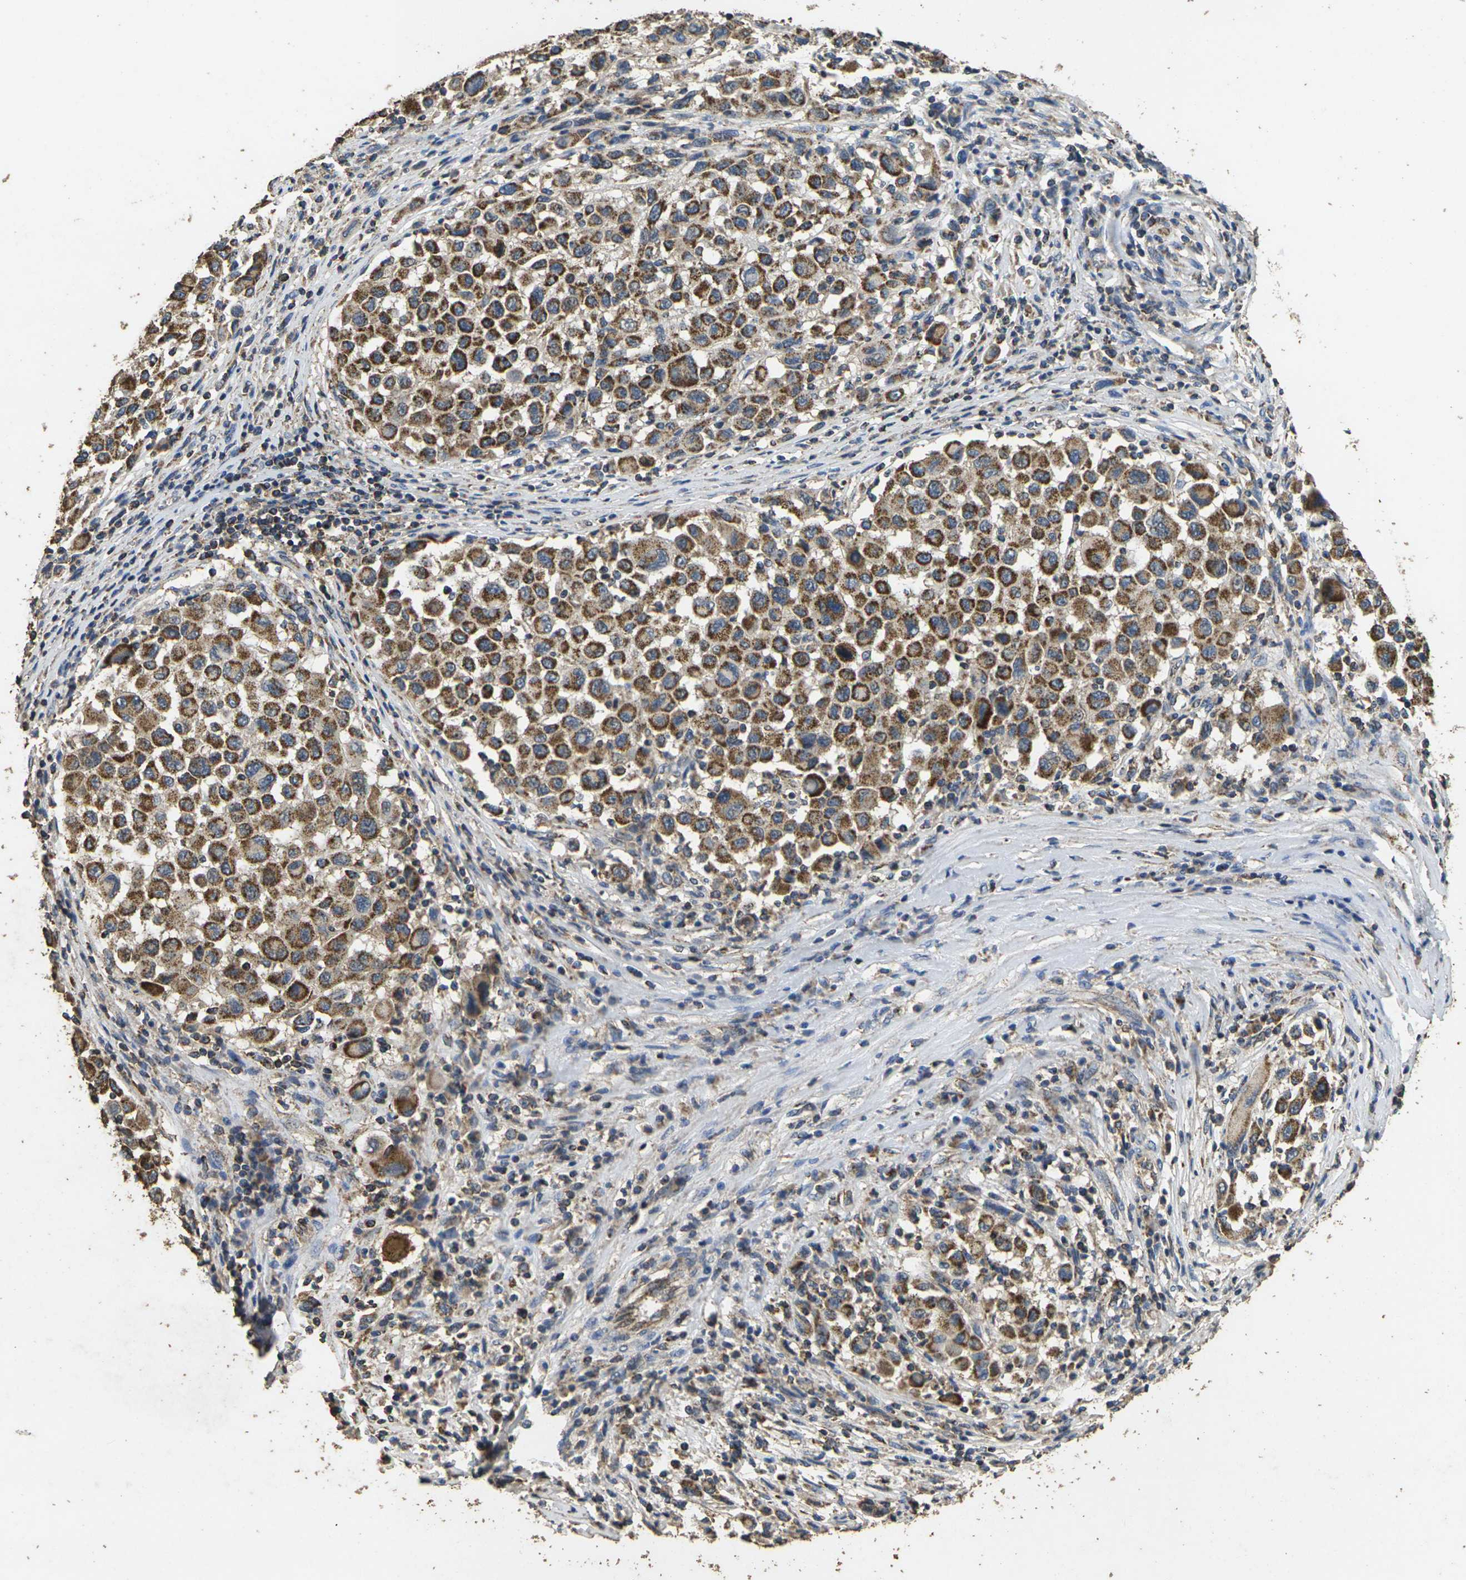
{"staining": {"intensity": "moderate", "quantity": ">75%", "location": "cytoplasmic/membranous"}, "tissue": "melanoma", "cell_type": "Tumor cells", "image_type": "cancer", "snomed": [{"axis": "morphology", "description": "Malignant melanoma, Metastatic site"}, {"axis": "topography", "description": "Lymph node"}], "caption": "Immunohistochemistry image of malignant melanoma (metastatic site) stained for a protein (brown), which displays medium levels of moderate cytoplasmic/membranous expression in approximately >75% of tumor cells.", "gene": "MAPK11", "patient": {"sex": "male", "age": 61}}